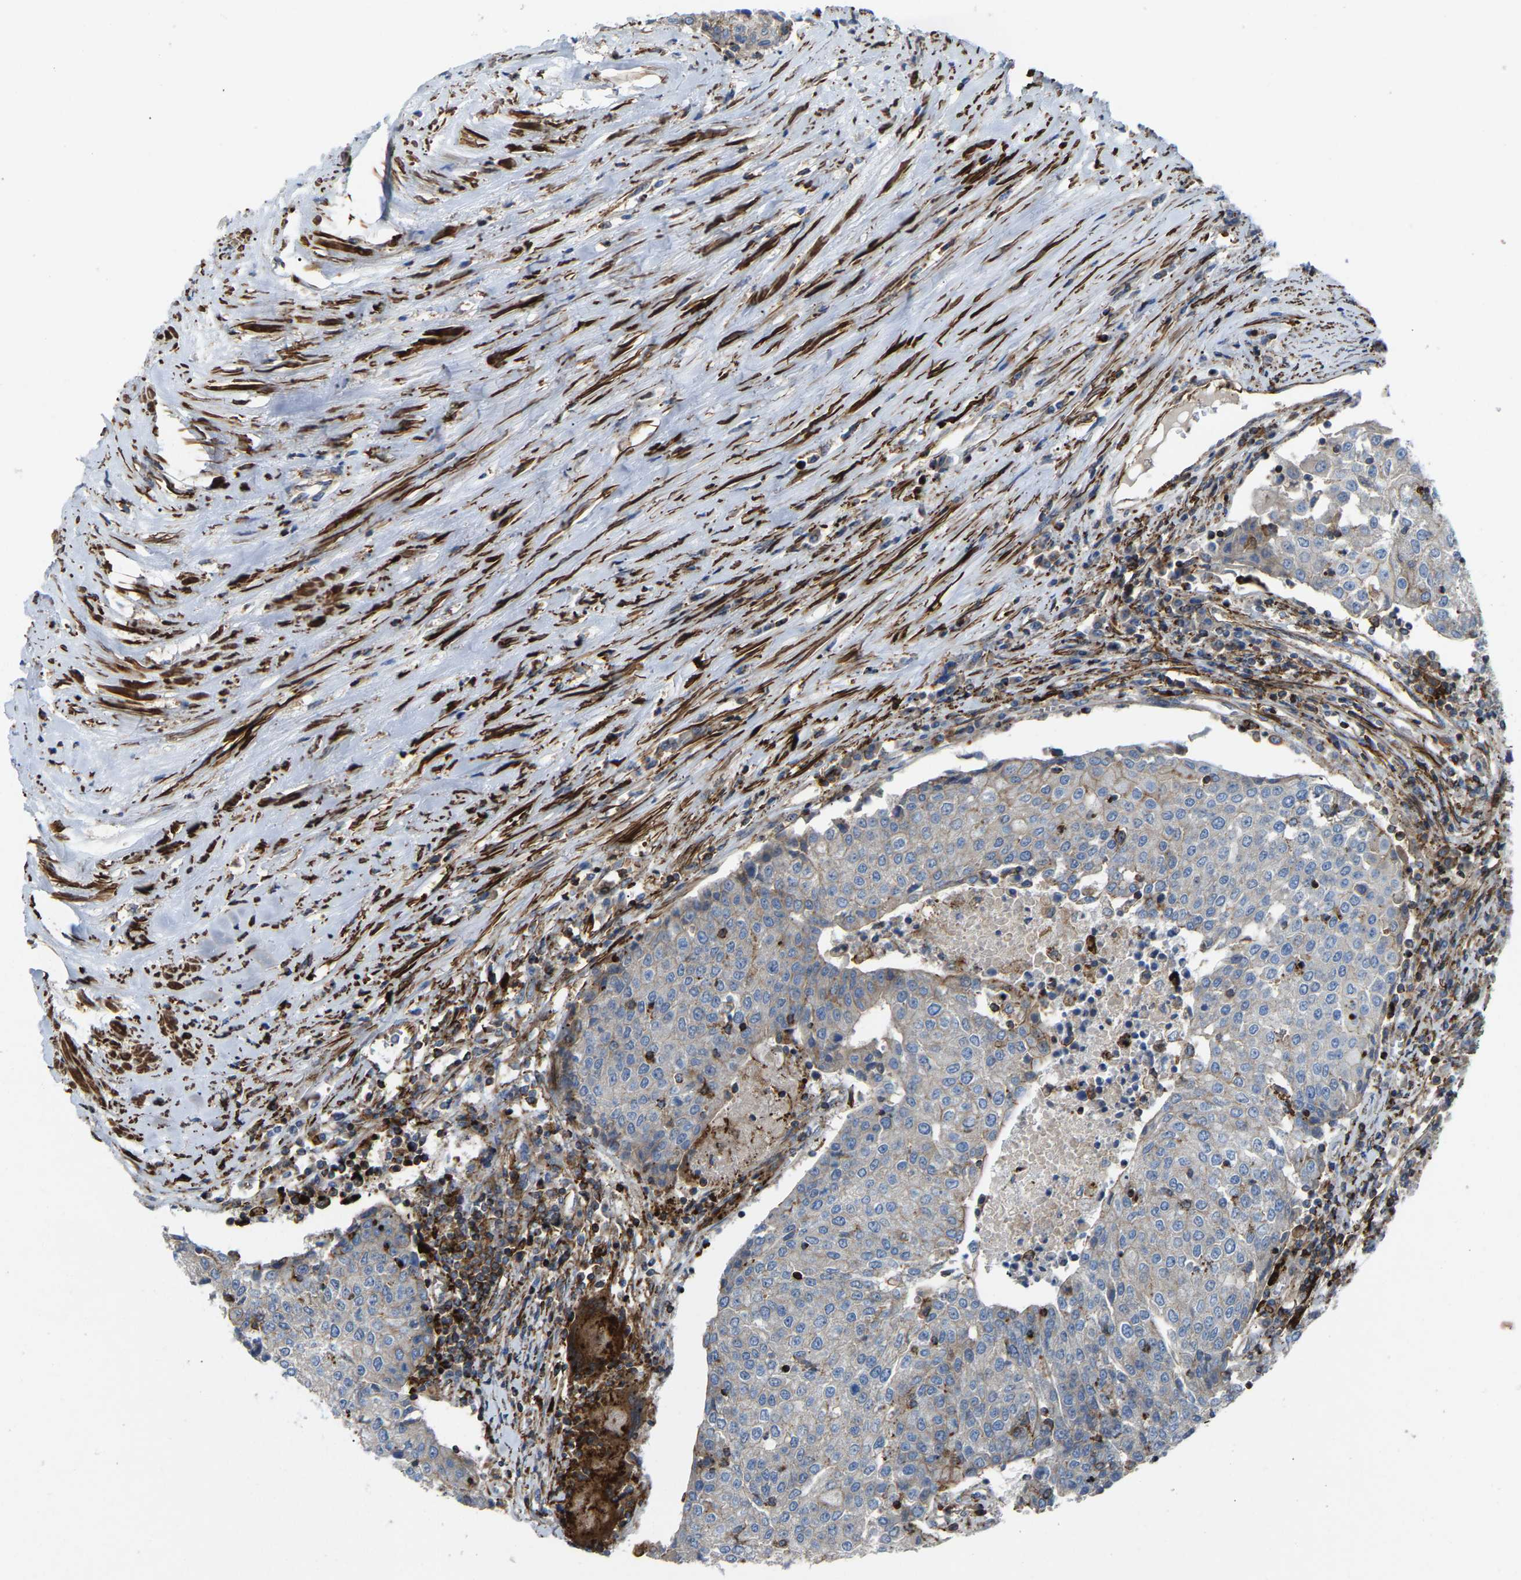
{"staining": {"intensity": "weak", "quantity": "<25%", "location": "cytoplasmic/membranous"}, "tissue": "urothelial cancer", "cell_type": "Tumor cells", "image_type": "cancer", "snomed": [{"axis": "morphology", "description": "Urothelial carcinoma, High grade"}, {"axis": "topography", "description": "Urinary bladder"}], "caption": "Urothelial cancer was stained to show a protein in brown. There is no significant positivity in tumor cells. (Stains: DAB IHC with hematoxylin counter stain, Microscopy: brightfield microscopy at high magnification).", "gene": "AGPAT2", "patient": {"sex": "female", "age": 85}}